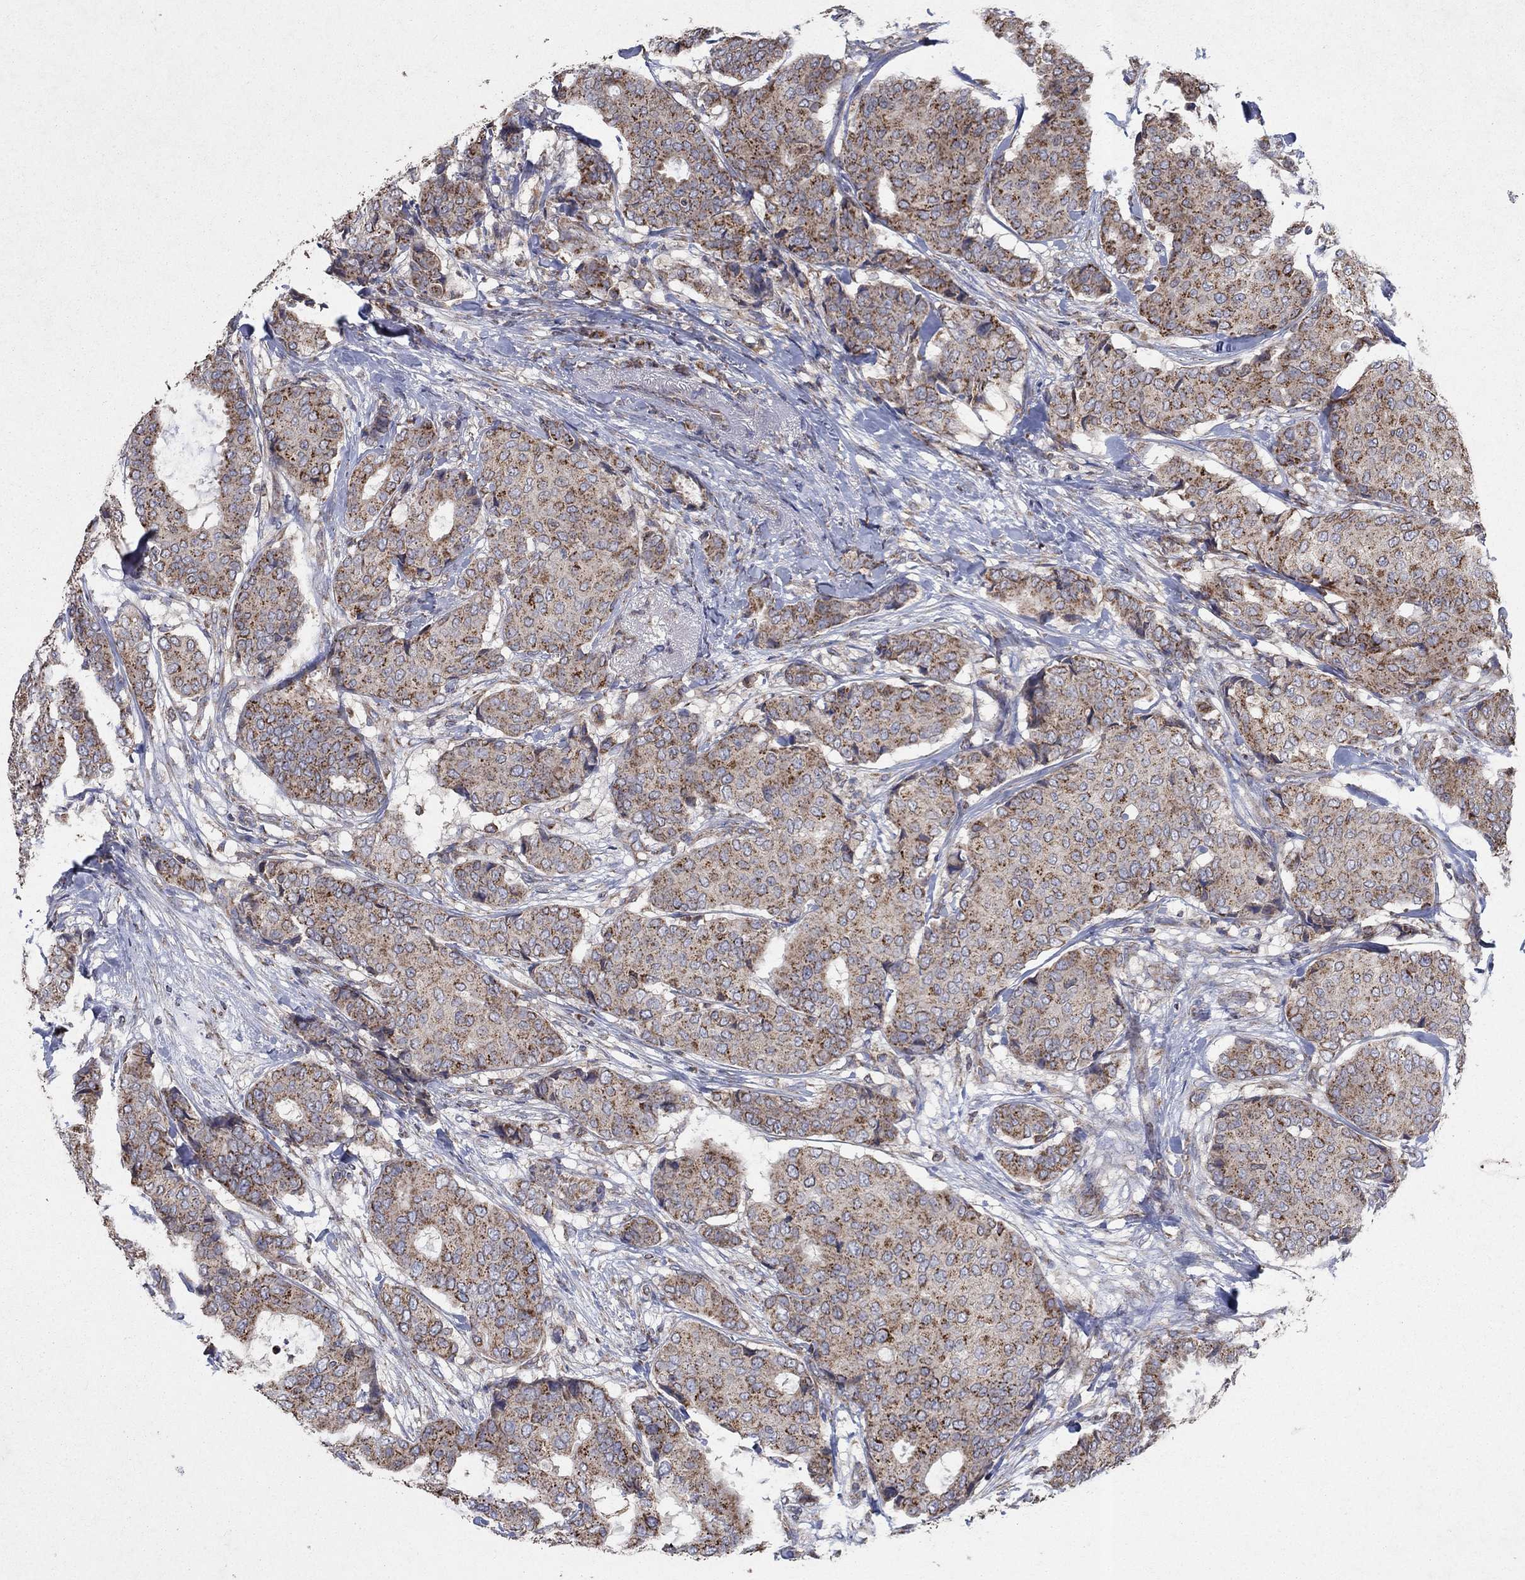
{"staining": {"intensity": "strong", "quantity": ">75%", "location": "cytoplasmic/membranous"}, "tissue": "breast cancer", "cell_type": "Tumor cells", "image_type": "cancer", "snomed": [{"axis": "morphology", "description": "Duct carcinoma"}, {"axis": "topography", "description": "Breast"}], "caption": "Immunohistochemical staining of human breast cancer (intraductal carcinoma) exhibits high levels of strong cytoplasmic/membranous staining in approximately >75% of tumor cells.", "gene": "NCEH1", "patient": {"sex": "female", "age": 75}}